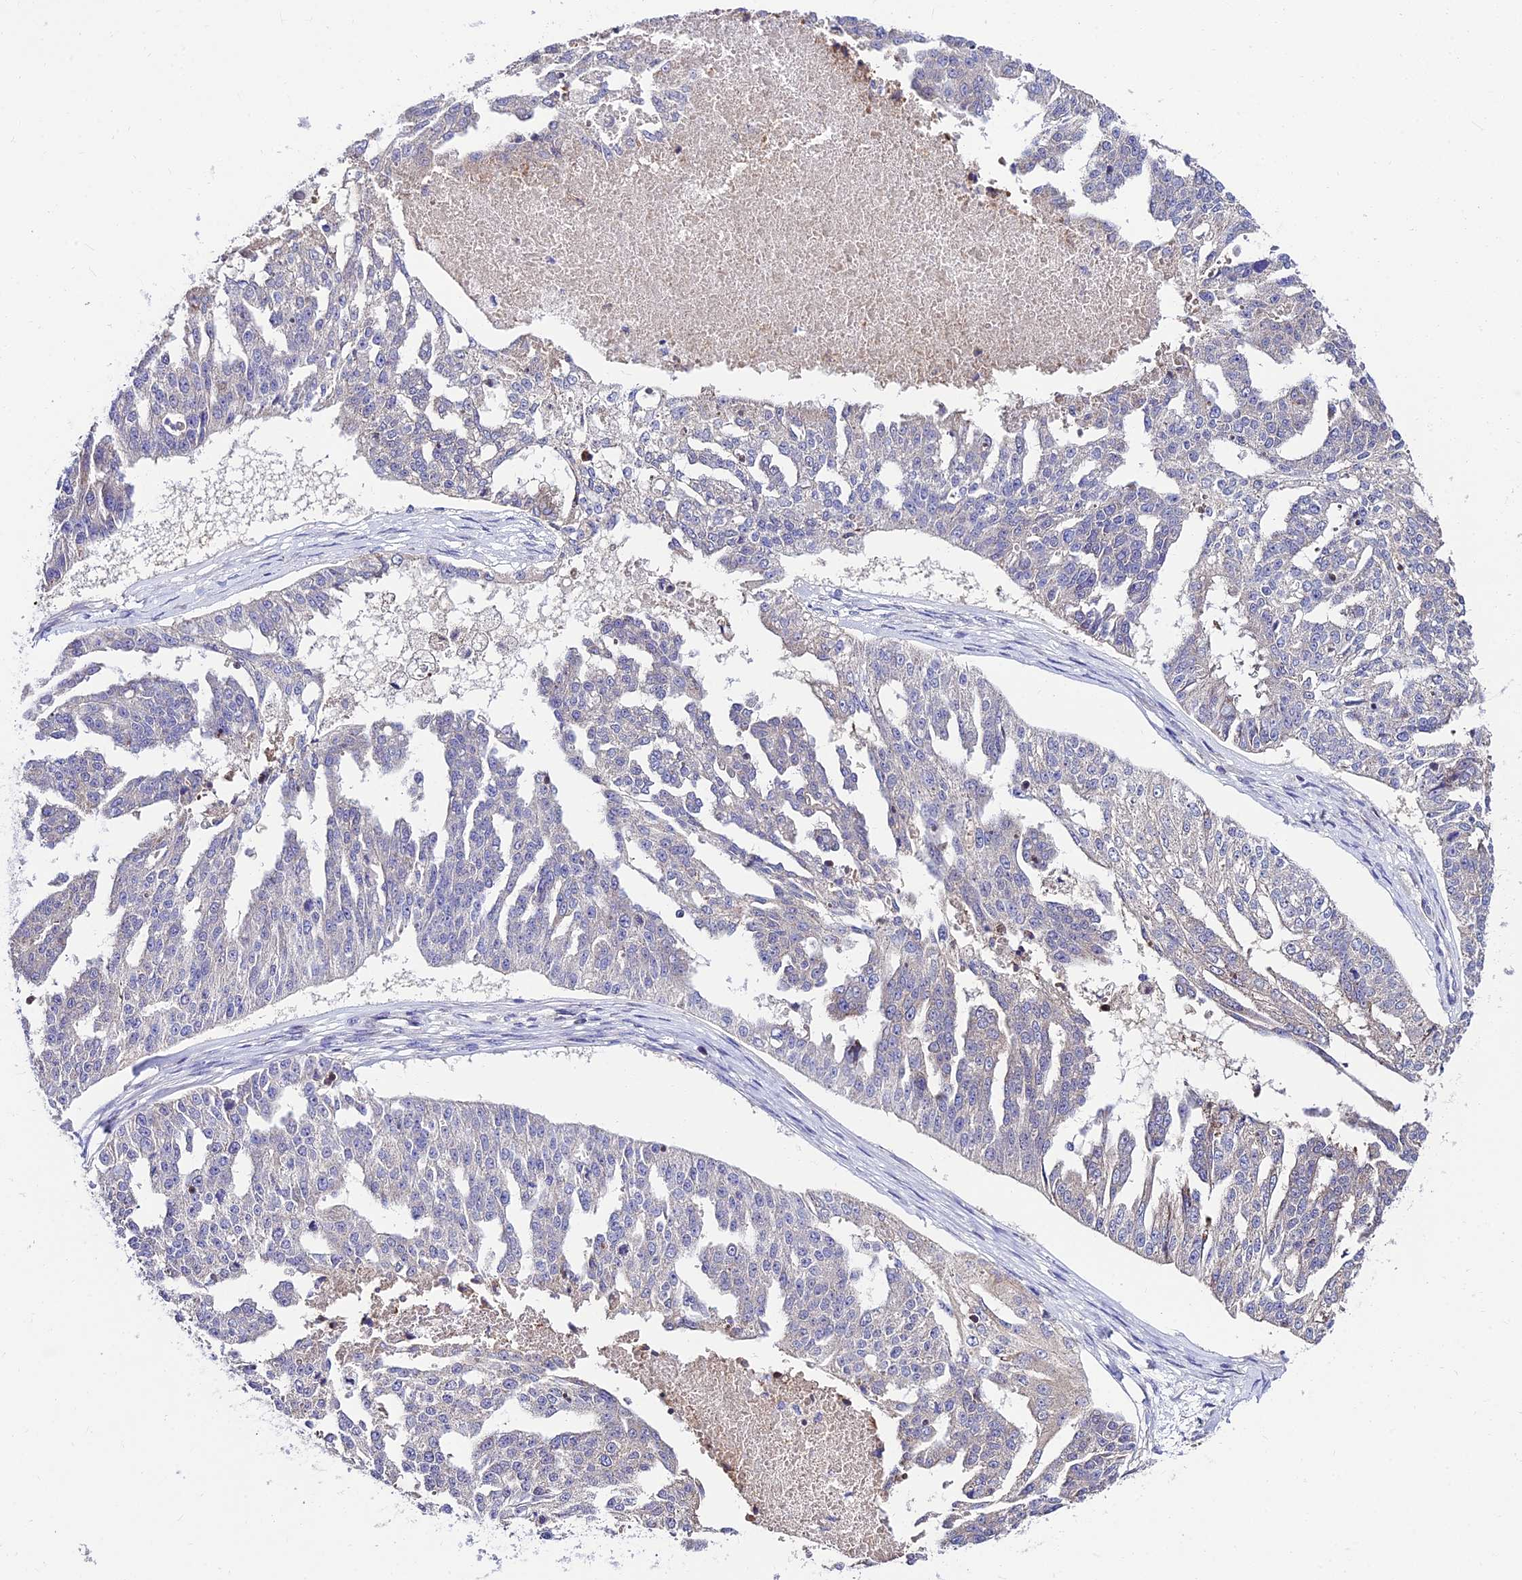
{"staining": {"intensity": "negative", "quantity": "none", "location": "none"}, "tissue": "ovarian cancer", "cell_type": "Tumor cells", "image_type": "cancer", "snomed": [{"axis": "morphology", "description": "Cystadenocarcinoma, serous, NOS"}, {"axis": "topography", "description": "Ovary"}], "caption": "Immunohistochemistry (IHC) photomicrograph of neoplastic tissue: human ovarian serous cystadenocarcinoma stained with DAB exhibits no significant protein expression in tumor cells. Brightfield microscopy of immunohistochemistry stained with DAB (3,3'-diaminobenzidine) (brown) and hematoxylin (blue), captured at high magnification.", "gene": "C6orf132", "patient": {"sex": "female", "age": 58}}